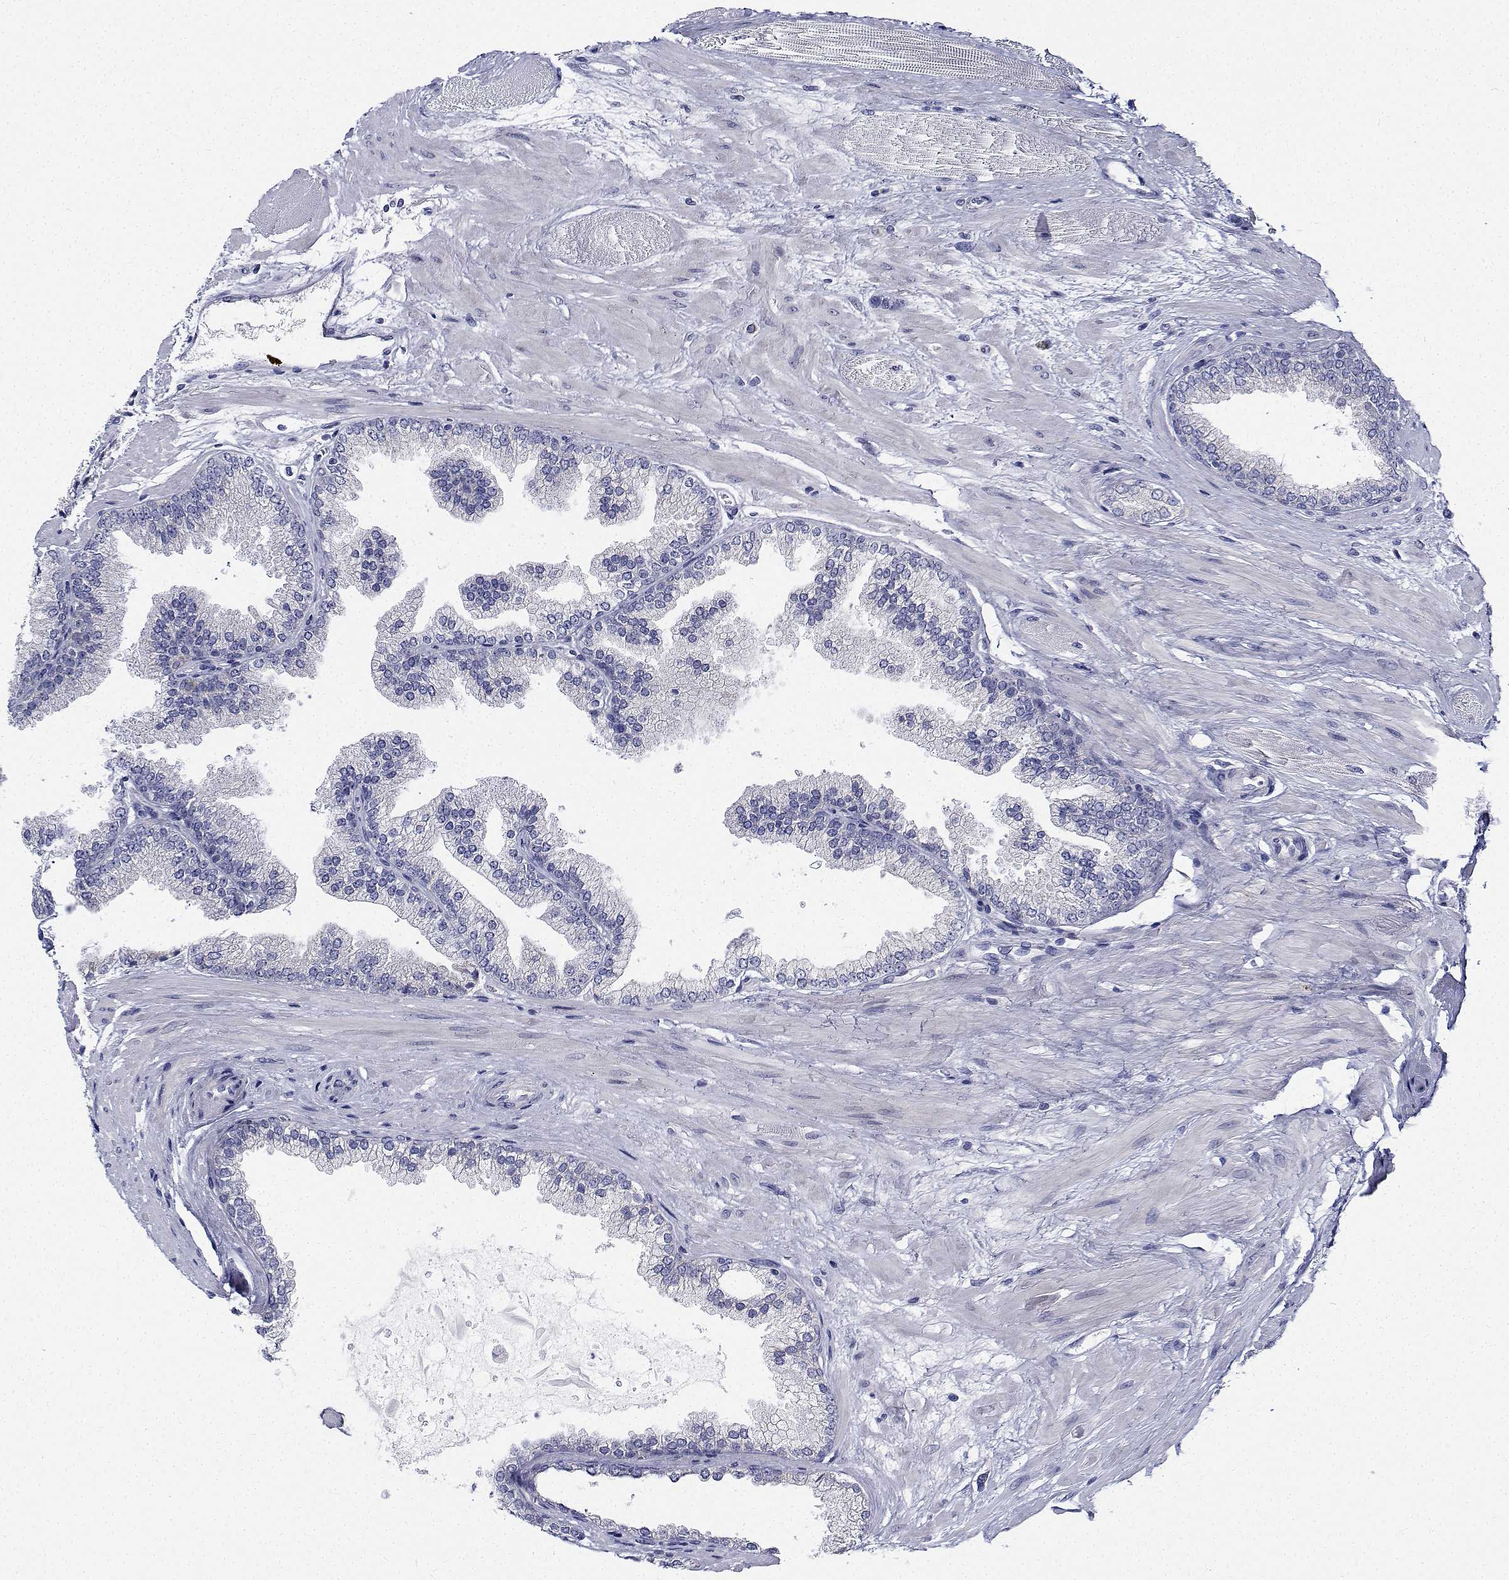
{"staining": {"intensity": "negative", "quantity": "none", "location": "none"}, "tissue": "prostate cancer", "cell_type": "Tumor cells", "image_type": "cancer", "snomed": [{"axis": "morphology", "description": "Adenocarcinoma, High grade"}, {"axis": "topography", "description": "Prostate"}], "caption": "Immunohistochemistry image of human prostate cancer (adenocarcinoma (high-grade)) stained for a protein (brown), which reveals no staining in tumor cells. (Brightfield microscopy of DAB immunohistochemistry at high magnification).", "gene": "CDHR3", "patient": {"sex": "male", "age": 64}}